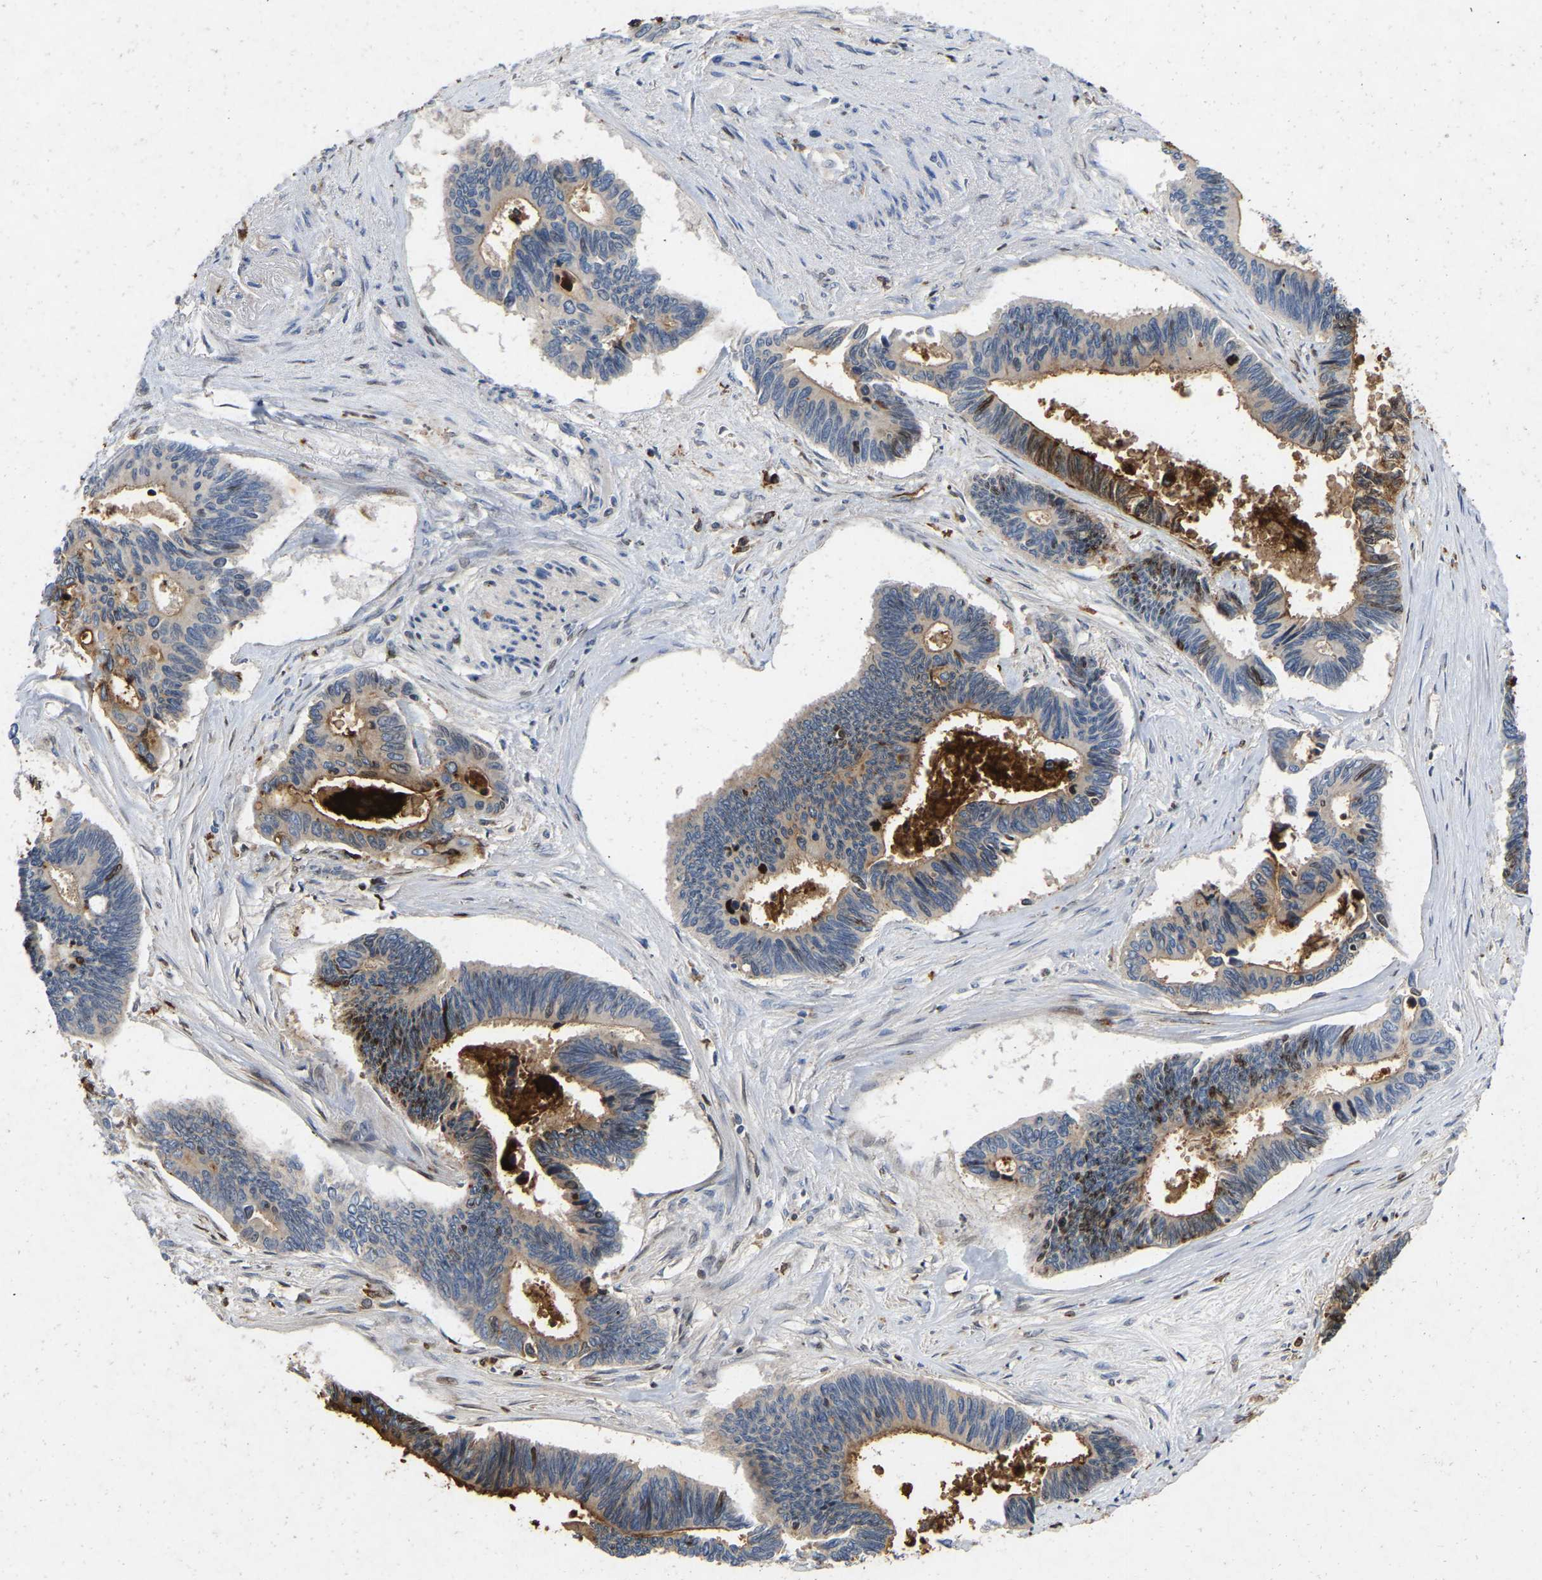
{"staining": {"intensity": "strong", "quantity": "25%-75%", "location": "cytoplasmic/membranous"}, "tissue": "pancreatic cancer", "cell_type": "Tumor cells", "image_type": "cancer", "snomed": [{"axis": "morphology", "description": "Adenocarcinoma, NOS"}, {"axis": "topography", "description": "Pancreas"}], "caption": "Protein positivity by immunohistochemistry shows strong cytoplasmic/membranous positivity in about 25%-75% of tumor cells in pancreatic cancer (adenocarcinoma). Nuclei are stained in blue.", "gene": "RHEB", "patient": {"sex": "female", "age": 70}}